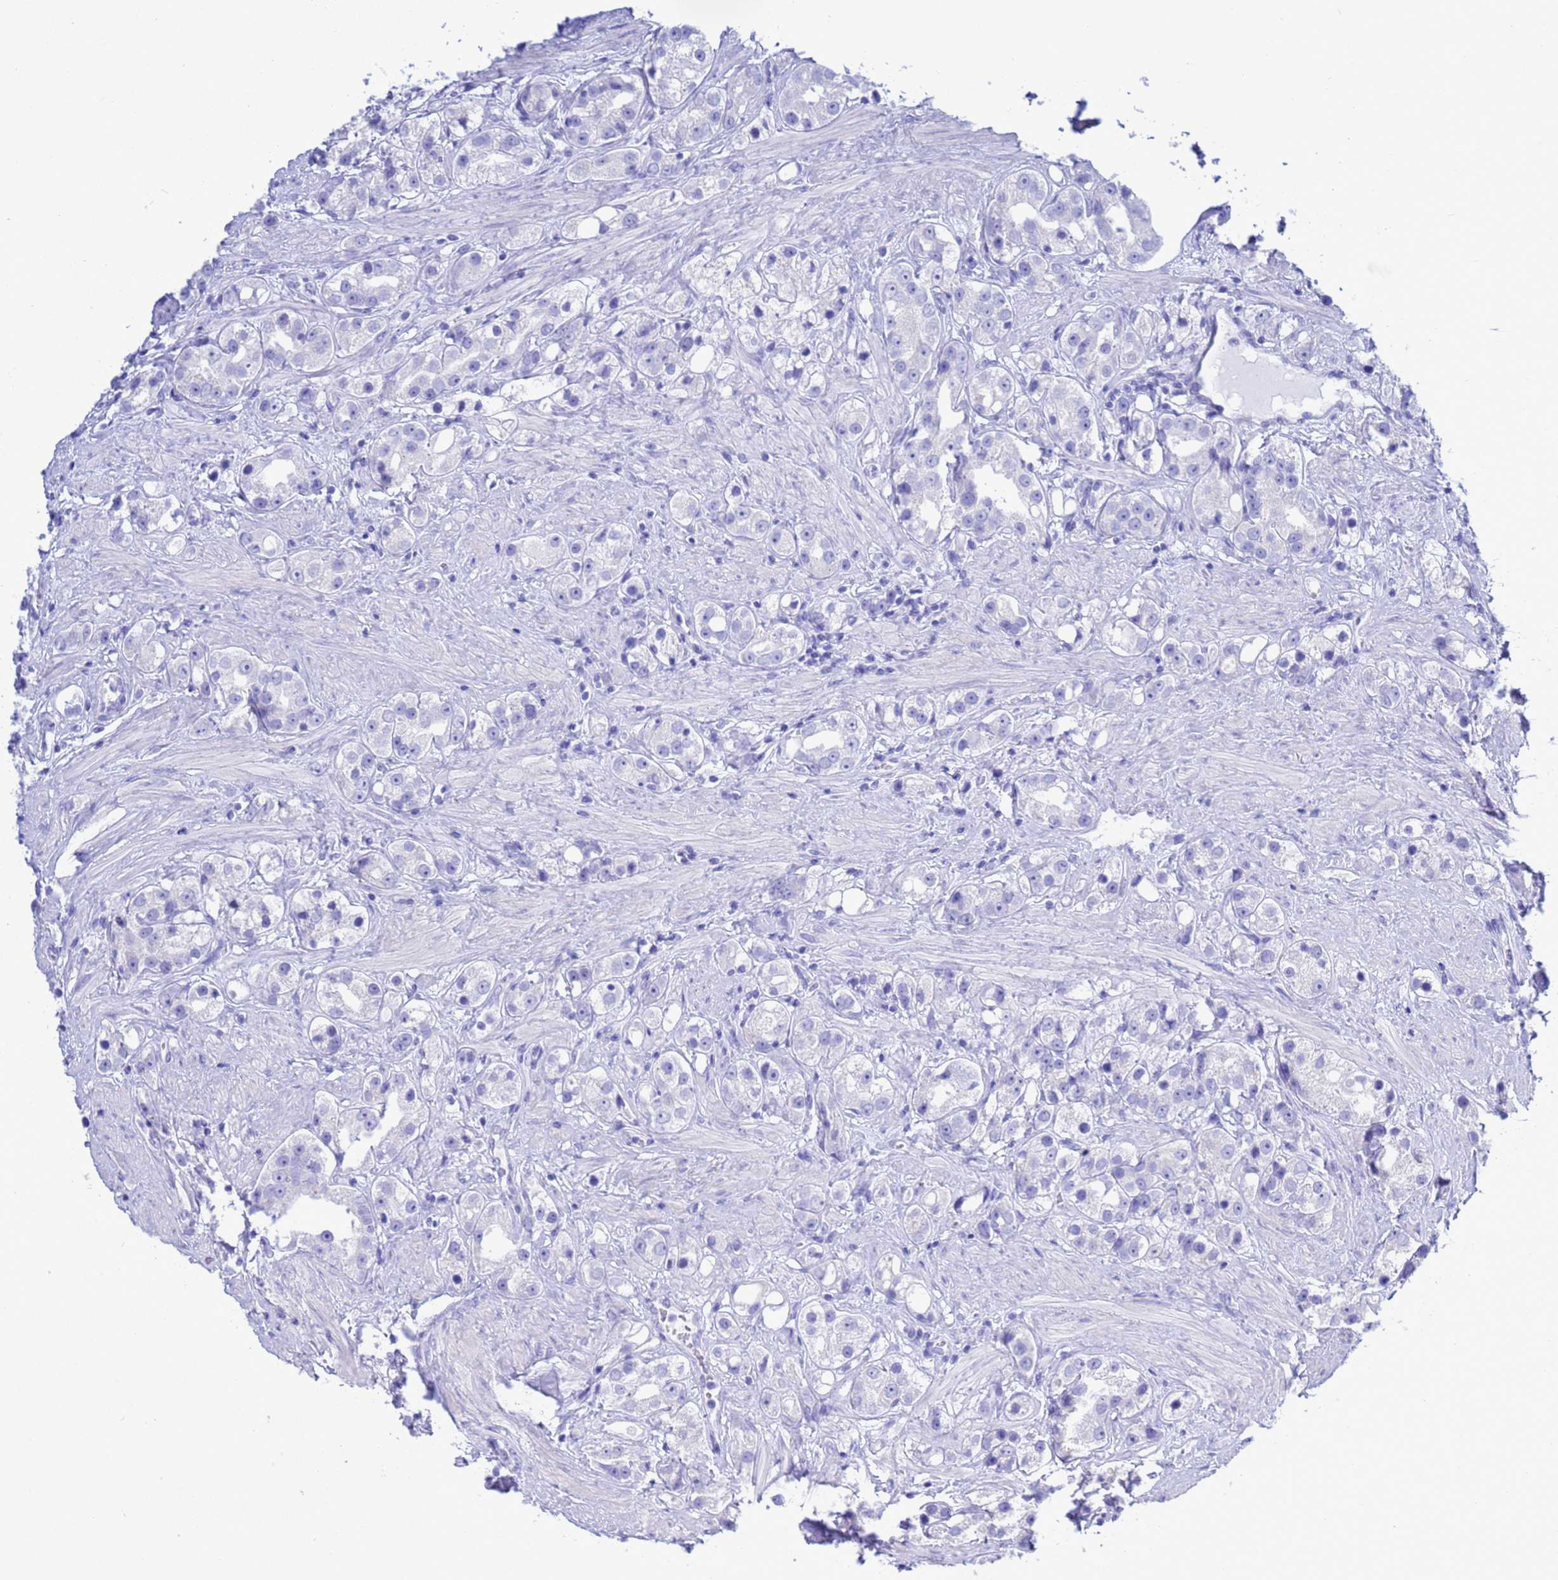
{"staining": {"intensity": "negative", "quantity": "none", "location": "none"}, "tissue": "prostate cancer", "cell_type": "Tumor cells", "image_type": "cancer", "snomed": [{"axis": "morphology", "description": "Adenocarcinoma, NOS"}, {"axis": "topography", "description": "Prostate"}], "caption": "Immunohistochemistry histopathology image of human prostate cancer (adenocarcinoma) stained for a protein (brown), which demonstrates no staining in tumor cells.", "gene": "GSTM1", "patient": {"sex": "male", "age": 79}}